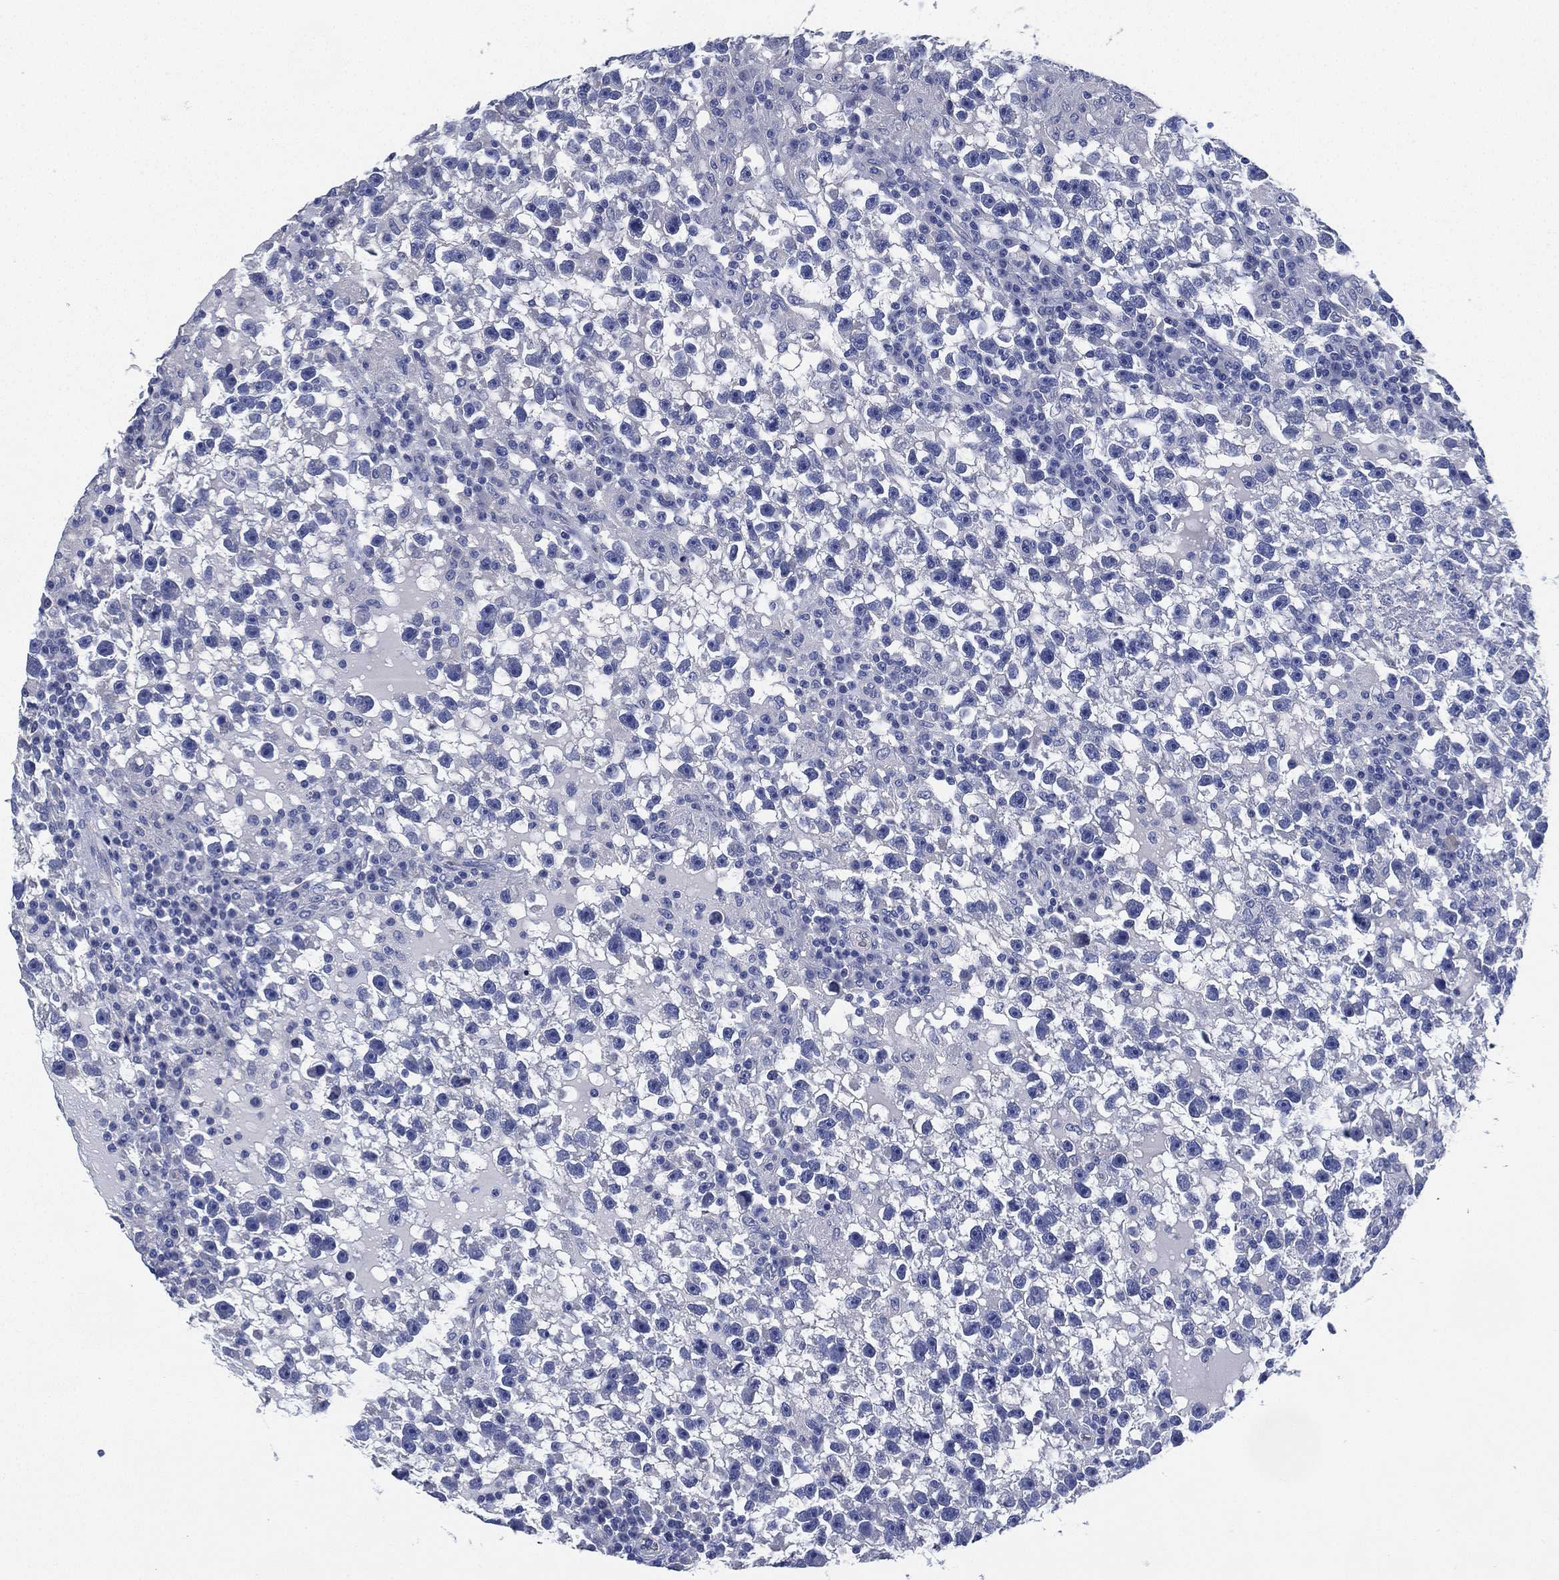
{"staining": {"intensity": "negative", "quantity": "none", "location": "none"}, "tissue": "testis cancer", "cell_type": "Tumor cells", "image_type": "cancer", "snomed": [{"axis": "morphology", "description": "Seminoma, NOS"}, {"axis": "topography", "description": "Testis"}], "caption": "This is a micrograph of immunohistochemistry staining of testis seminoma, which shows no staining in tumor cells. (Immunohistochemistry (ihc), brightfield microscopy, high magnification).", "gene": "CCDC70", "patient": {"sex": "male", "age": 47}}